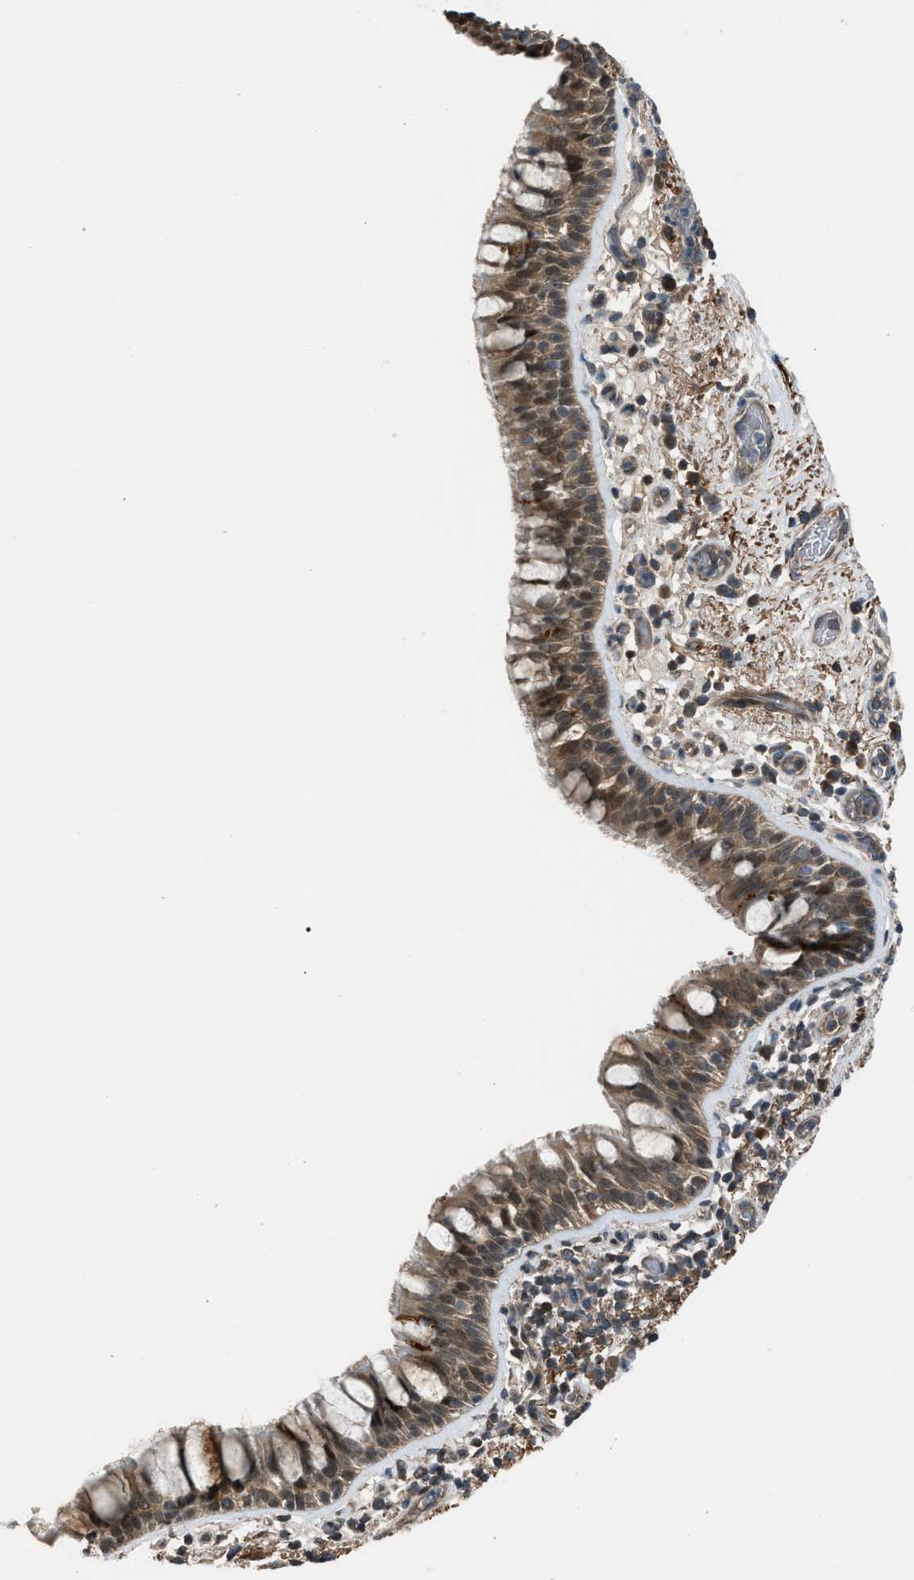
{"staining": {"intensity": "moderate", "quantity": ">75%", "location": "cytoplasmic/membranous"}, "tissue": "bronchus", "cell_type": "Respiratory epithelial cells", "image_type": "normal", "snomed": [{"axis": "morphology", "description": "Normal tissue, NOS"}, {"axis": "morphology", "description": "Inflammation, NOS"}, {"axis": "topography", "description": "Cartilage tissue"}, {"axis": "topography", "description": "Bronchus"}], "caption": "Bronchus stained with a brown dye reveals moderate cytoplasmic/membranous positive expression in approximately >75% of respiratory epithelial cells.", "gene": "LMLN", "patient": {"sex": "male", "age": 77}}